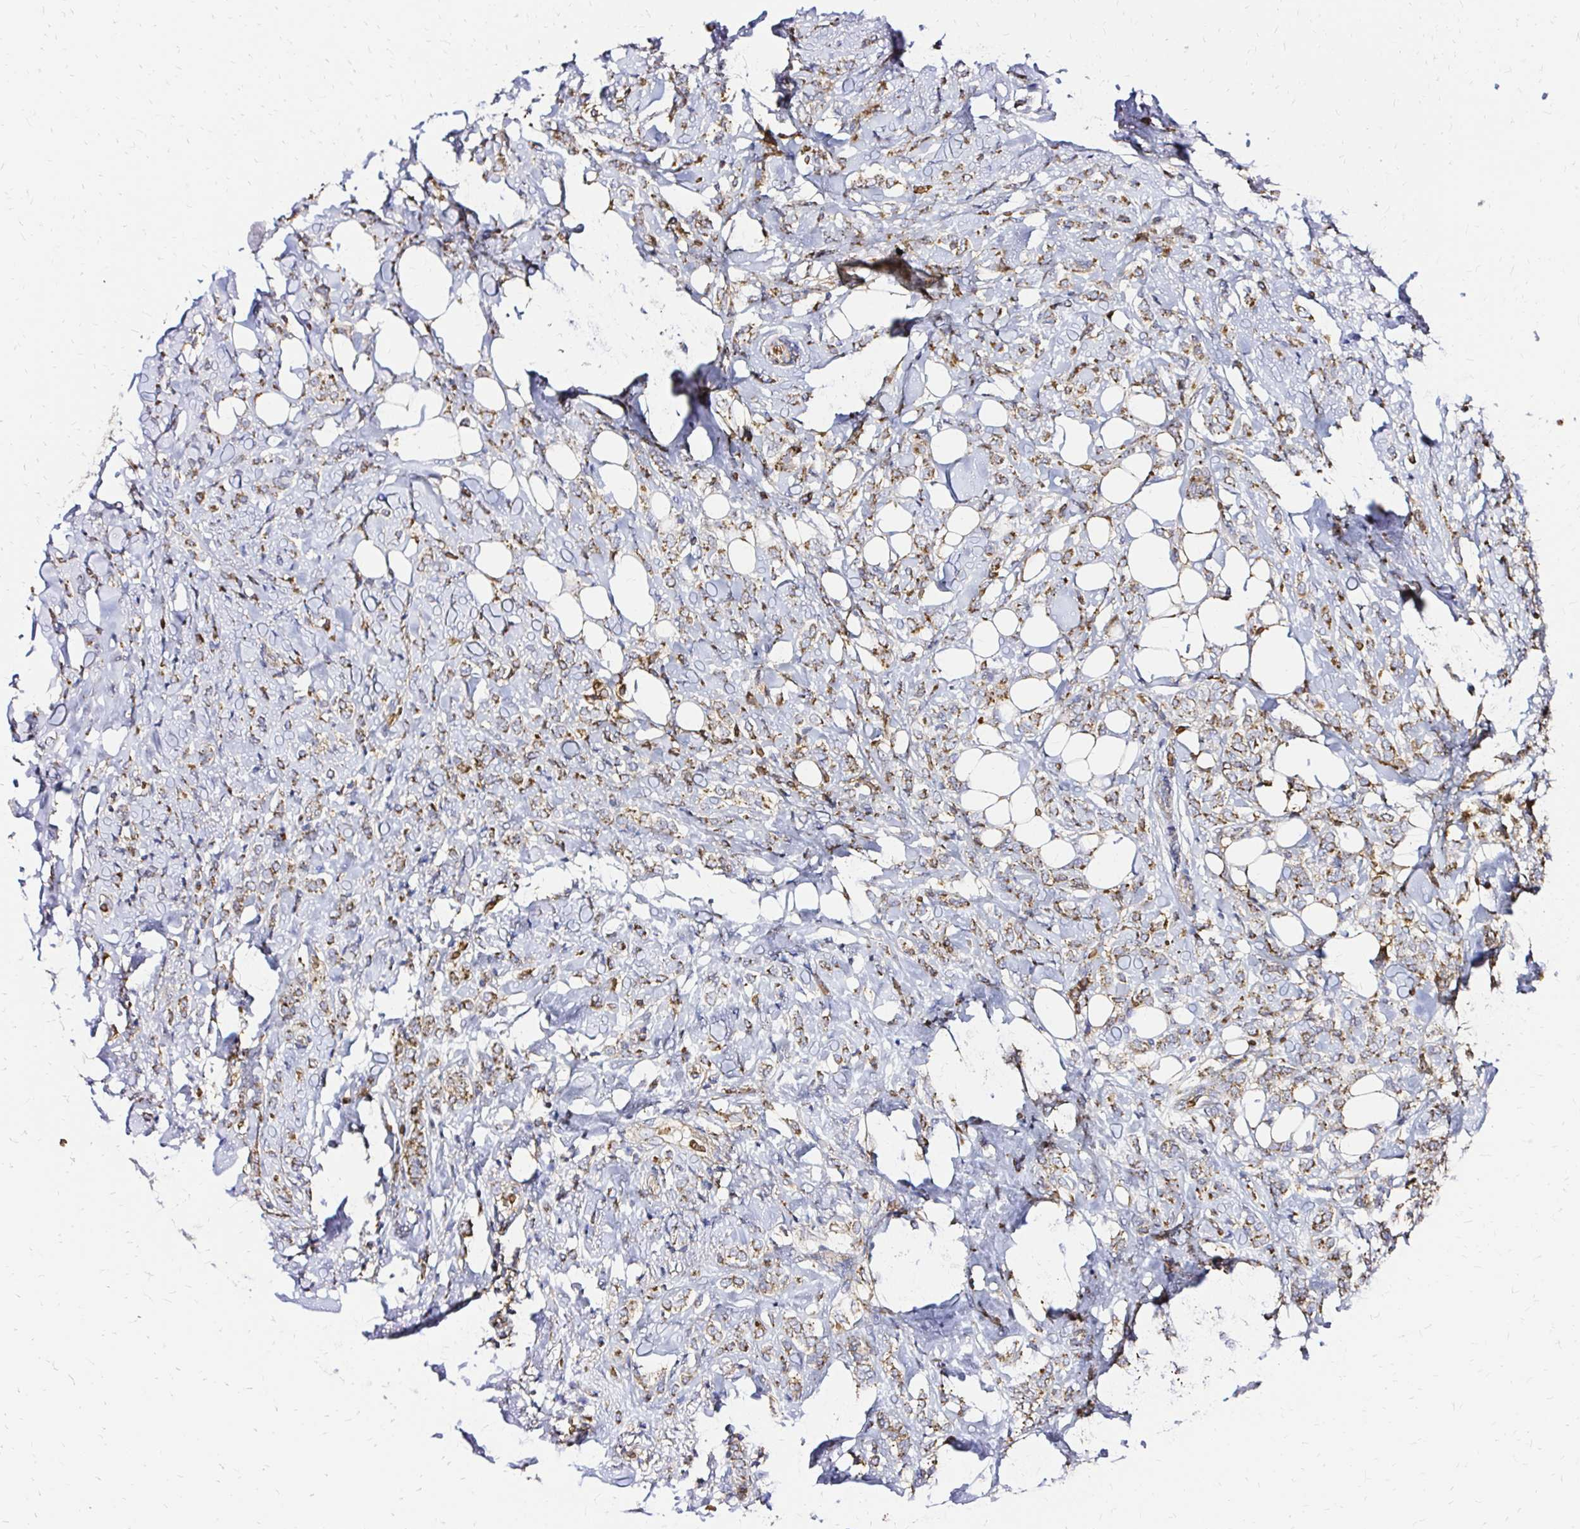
{"staining": {"intensity": "moderate", "quantity": ">75%", "location": "cytoplasmic/membranous"}, "tissue": "breast cancer", "cell_type": "Tumor cells", "image_type": "cancer", "snomed": [{"axis": "morphology", "description": "Lobular carcinoma"}, {"axis": "topography", "description": "Breast"}], "caption": "The immunohistochemical stain labels moderate cytoplasmic/membranous expression in tumor cells of breast cancer (lobular carcinoma) tissue. The protein of interest is shown in brown color, while the nuclei are stained blue.", "gene": "MRPL13", "patient": {"sex": "female", "age": 49}}